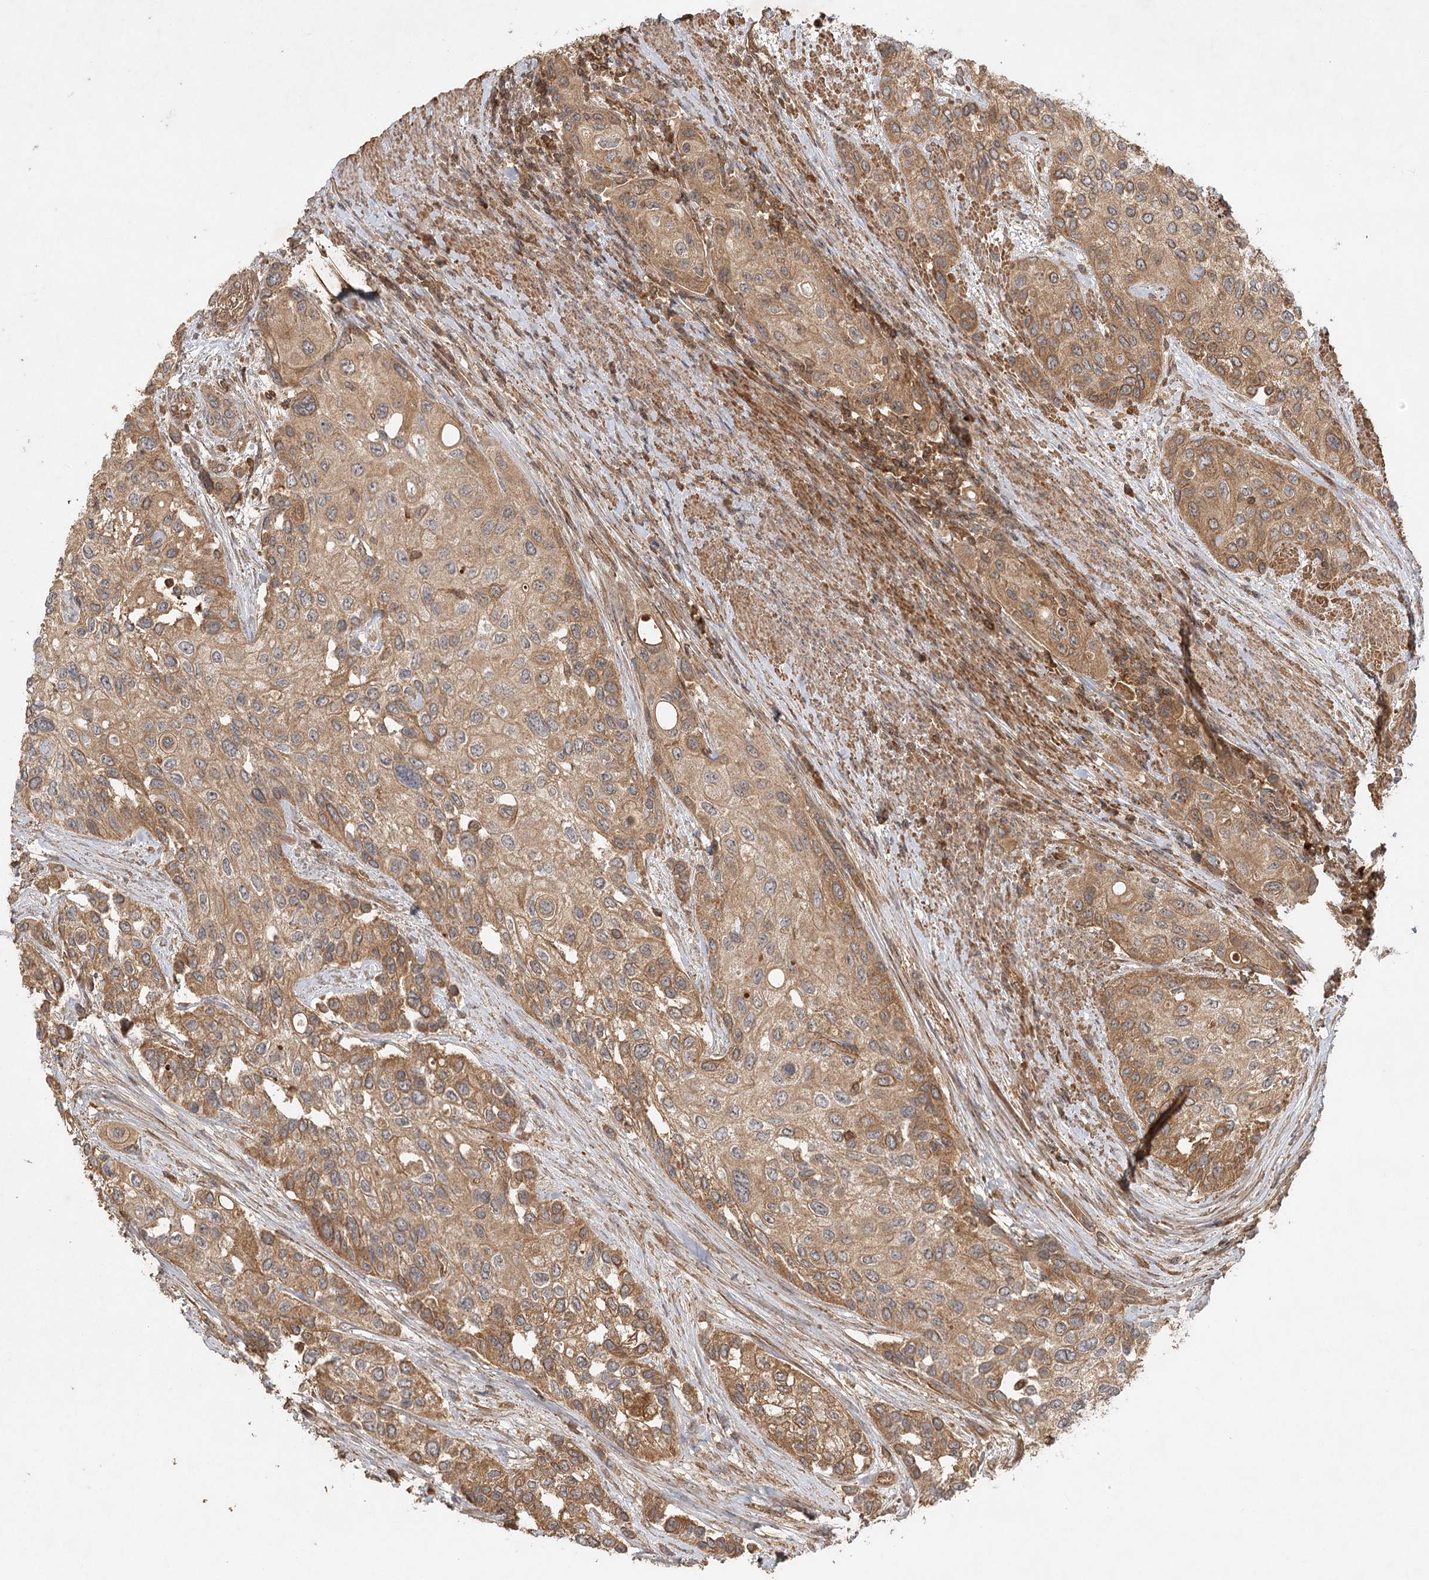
{"staining": {"intensity": "moderate", "quantity": "25%-75%", "location": "cytoplasmic/membranous"}, "tissue": "urothelial cancer", "cell_type": "Tumor cells", "image_type": "cancer", "snomed": [{"axis": "morphology", "description": "Normal tissue, NOS"}, {"axis": "morphology", "description": "Urothelial carcinoma, High grade"}, {"axis": "topography", "description": "Vascular tissue"}, {"axis": "topography", "description": "Urinary bladder"}], "caption": "The immunohistochemical stain highlights moderate cytoplasmic/membranous expression in tumor cells of urothelial cancer tissue. The staining was performed using DAB to visualize the protein expression in brown, while the nuclei were stained in blue with hematoxylin (Magnification: 20x).", "gene": "ARL13A", "patient": {"sex": "female", "age": 56}}